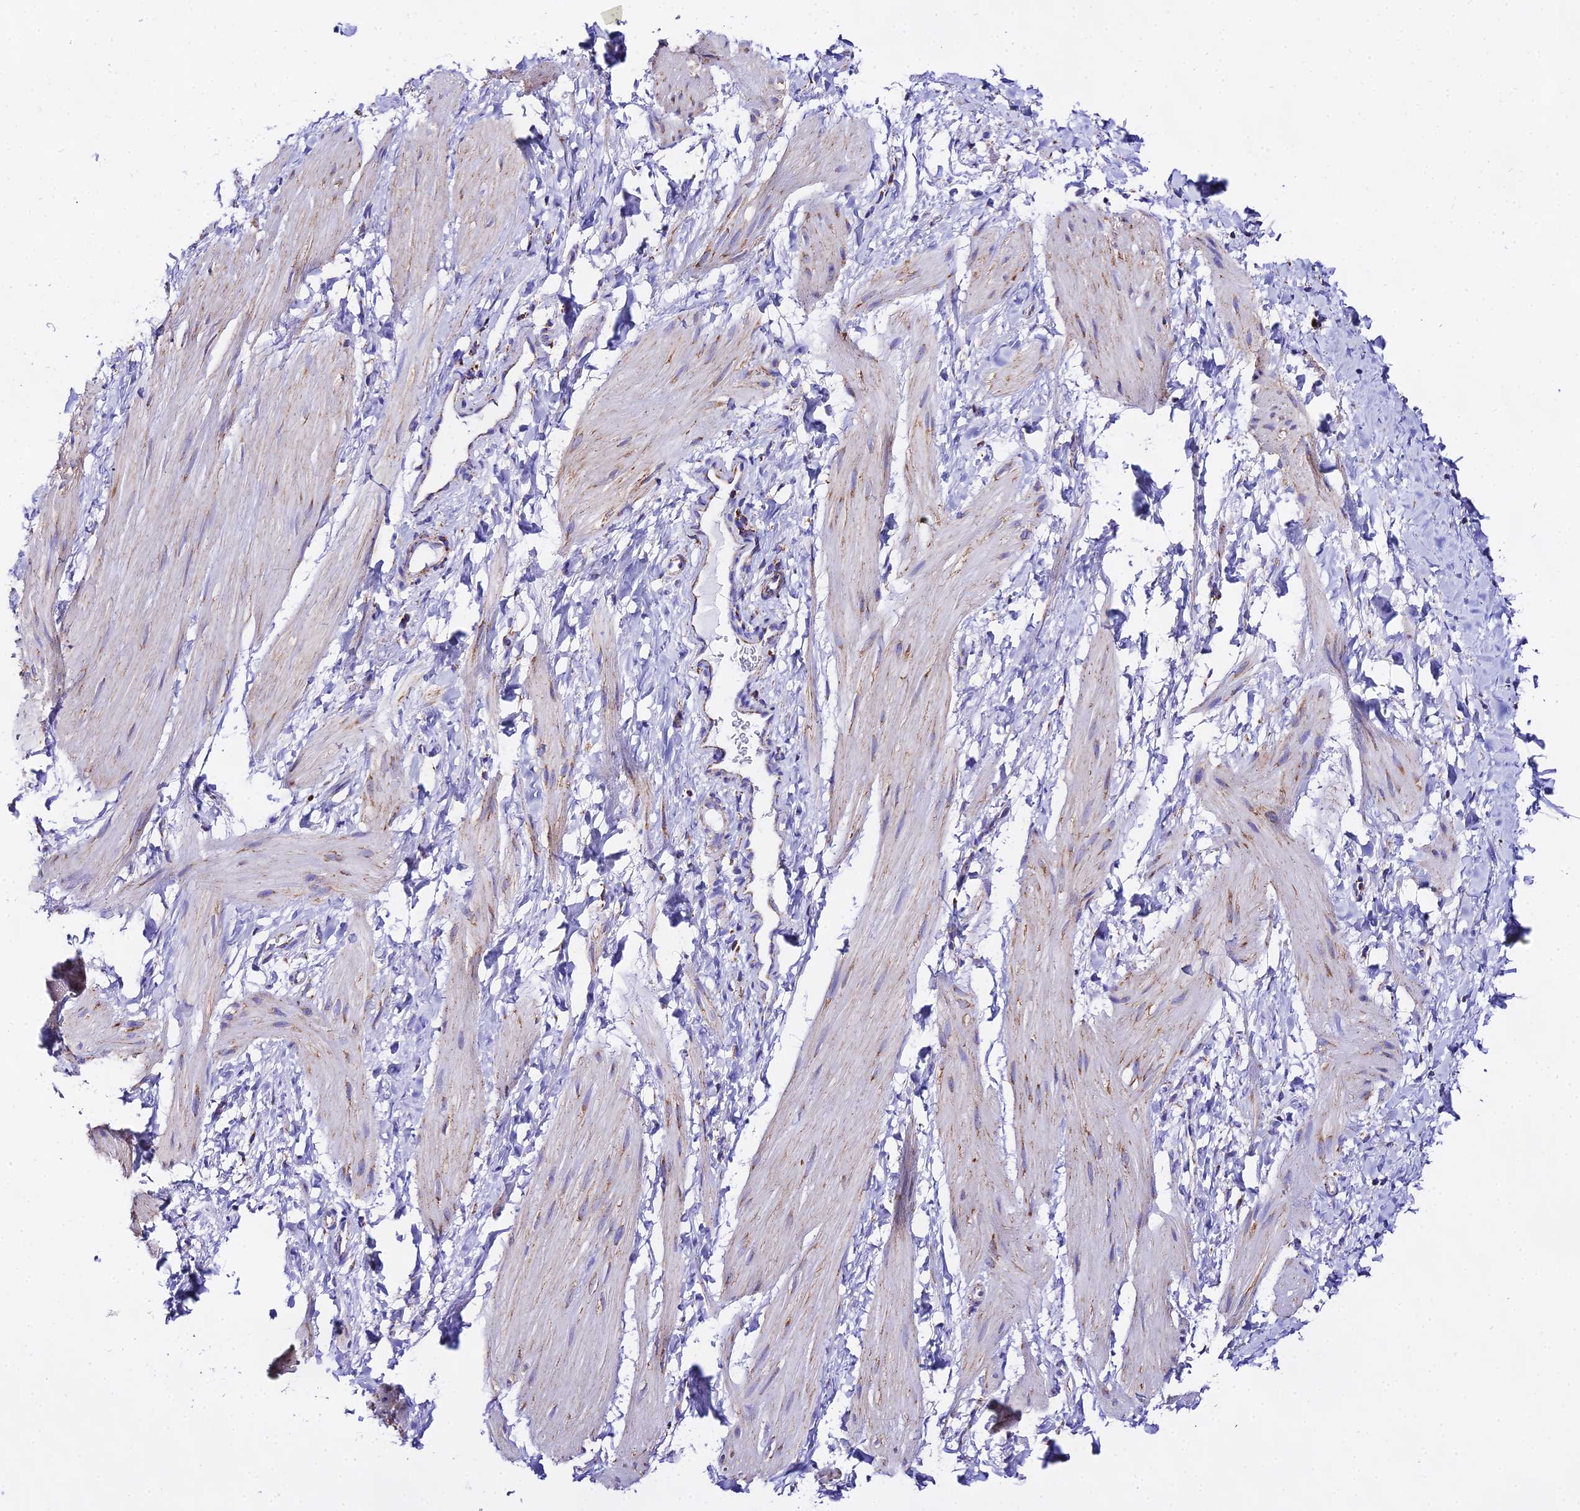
{"staining": {"intensity": "weak", "quantity": "25%-75%", "location": "cytoplasmic/membranous"}, "tissue": "smooth muscle", "cell_type": "Smooth muscle cells", "image_type": "normal", "snomed": [{"axis": "morphology", "description": "Normal tissue, NOS"}, {"axis": "topography", "description": "Smooth muscle"}], "caption": "Protein expression by immunohistochemistry demonstrates weak cytoplasmic/membranous staining in approximately 25%-75% of smooth muscle cells in unremarkable smooth muscle.", "gene": "ATP5PD", "patient": {"sex": "male", "age": 16}}